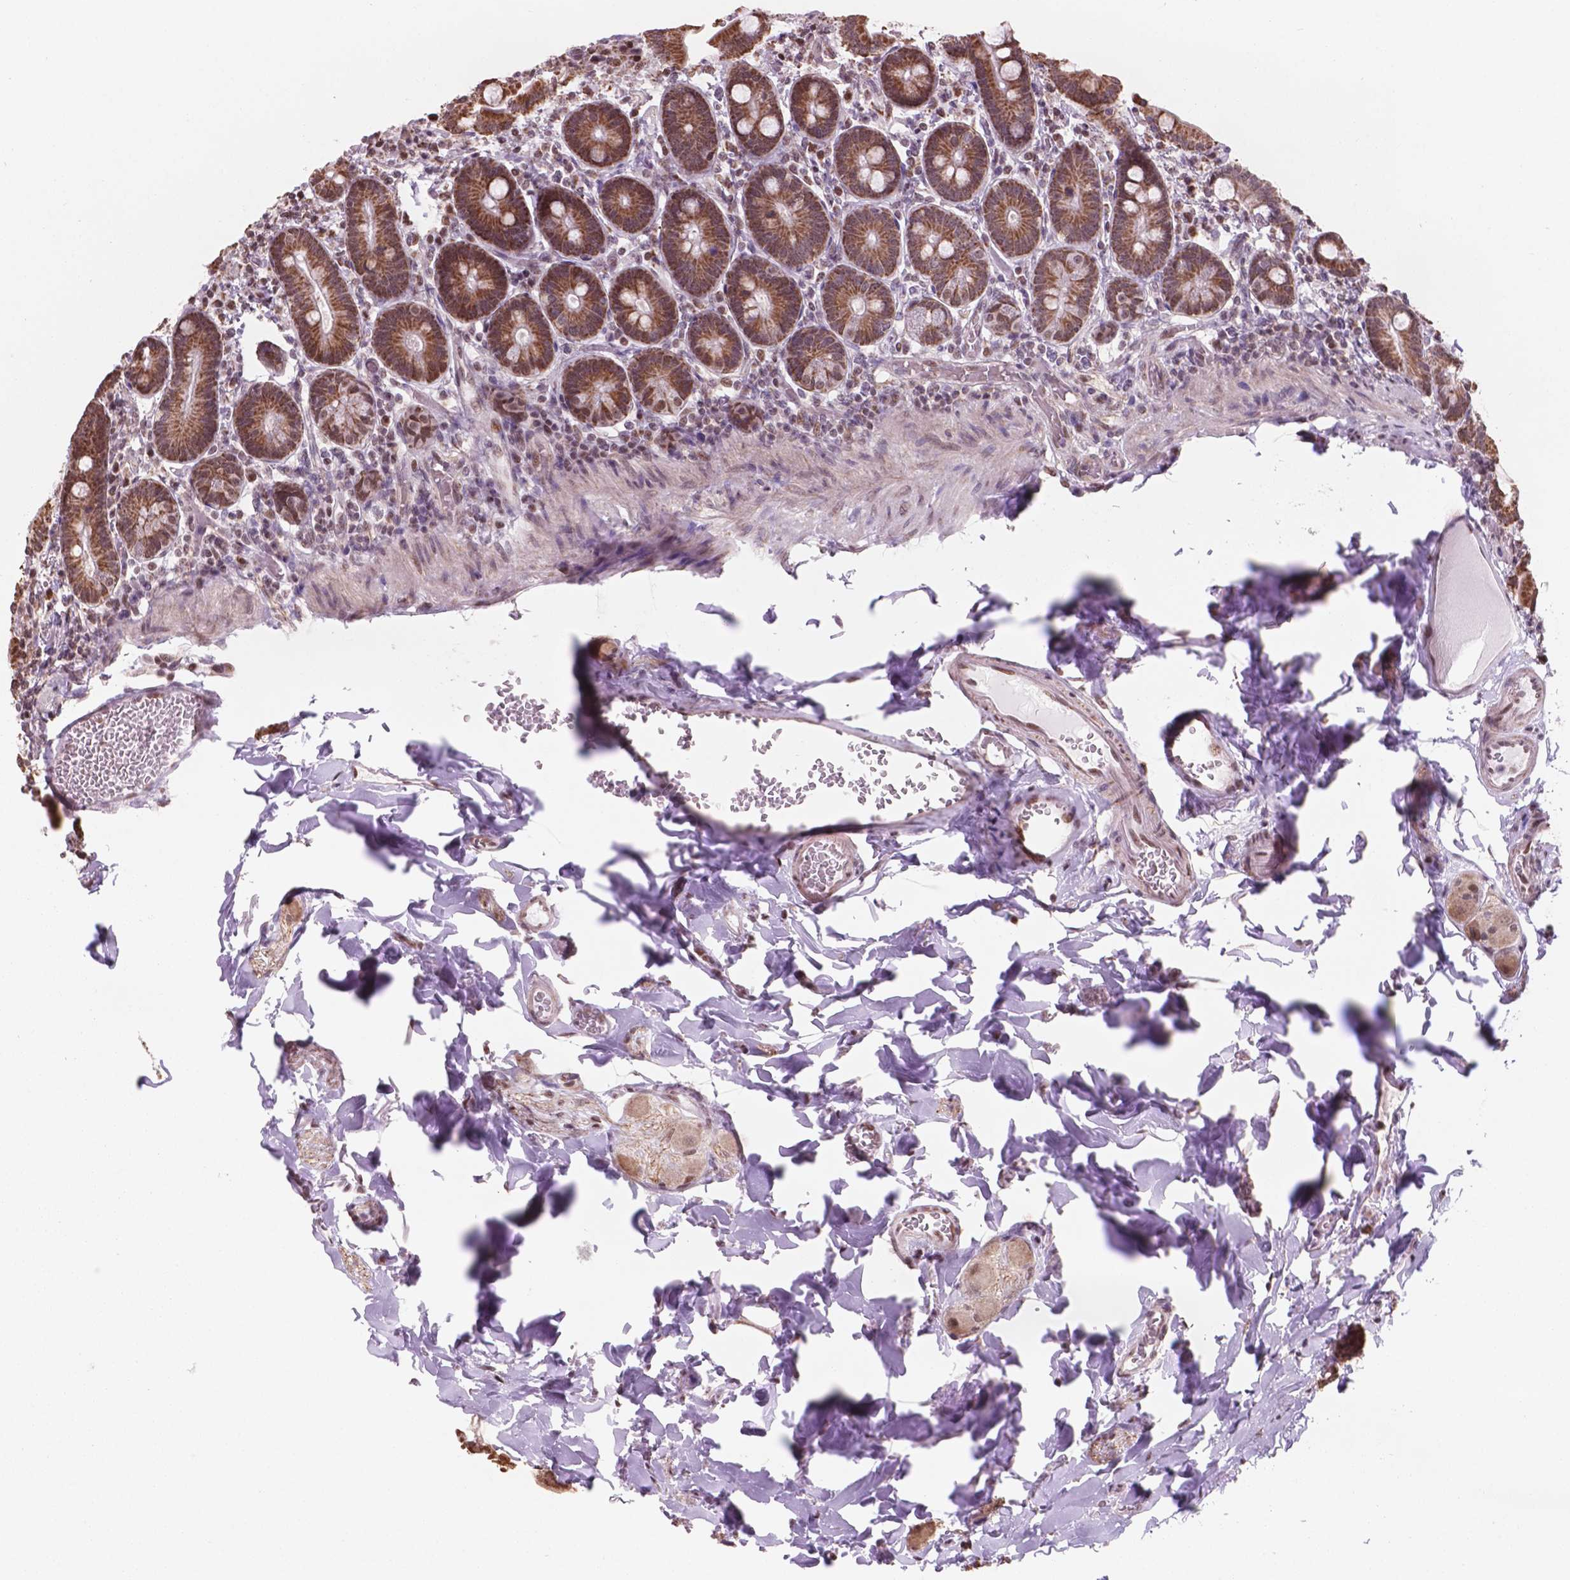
{"staining": {"intensity": "moderate", "quantity": ">75%", "location": "cytoplasmic/membranous,nuclear"}, "tissue": "duodenum", "cell_type": "Glandular cells", "image_type": "normal", "snomed": [{"axis": "morphology", "description": "Normal tissue, NOS"}, {"axis": "topography", "description": "Duodenum"}], "caption": "Duodenum stained for a protein shows moderate cytoplasmic/membranous,nuclear positivity in glandular cells. The staining was performed using DAB (3,3'-diaminobenzidine) to visualize the protein expression in brown, while the nuclei were stained in blue with hematoxylin (Magnification: 20x).", "gene": "NDUFA10", "patient": {"sex": "female", "age": 62}}